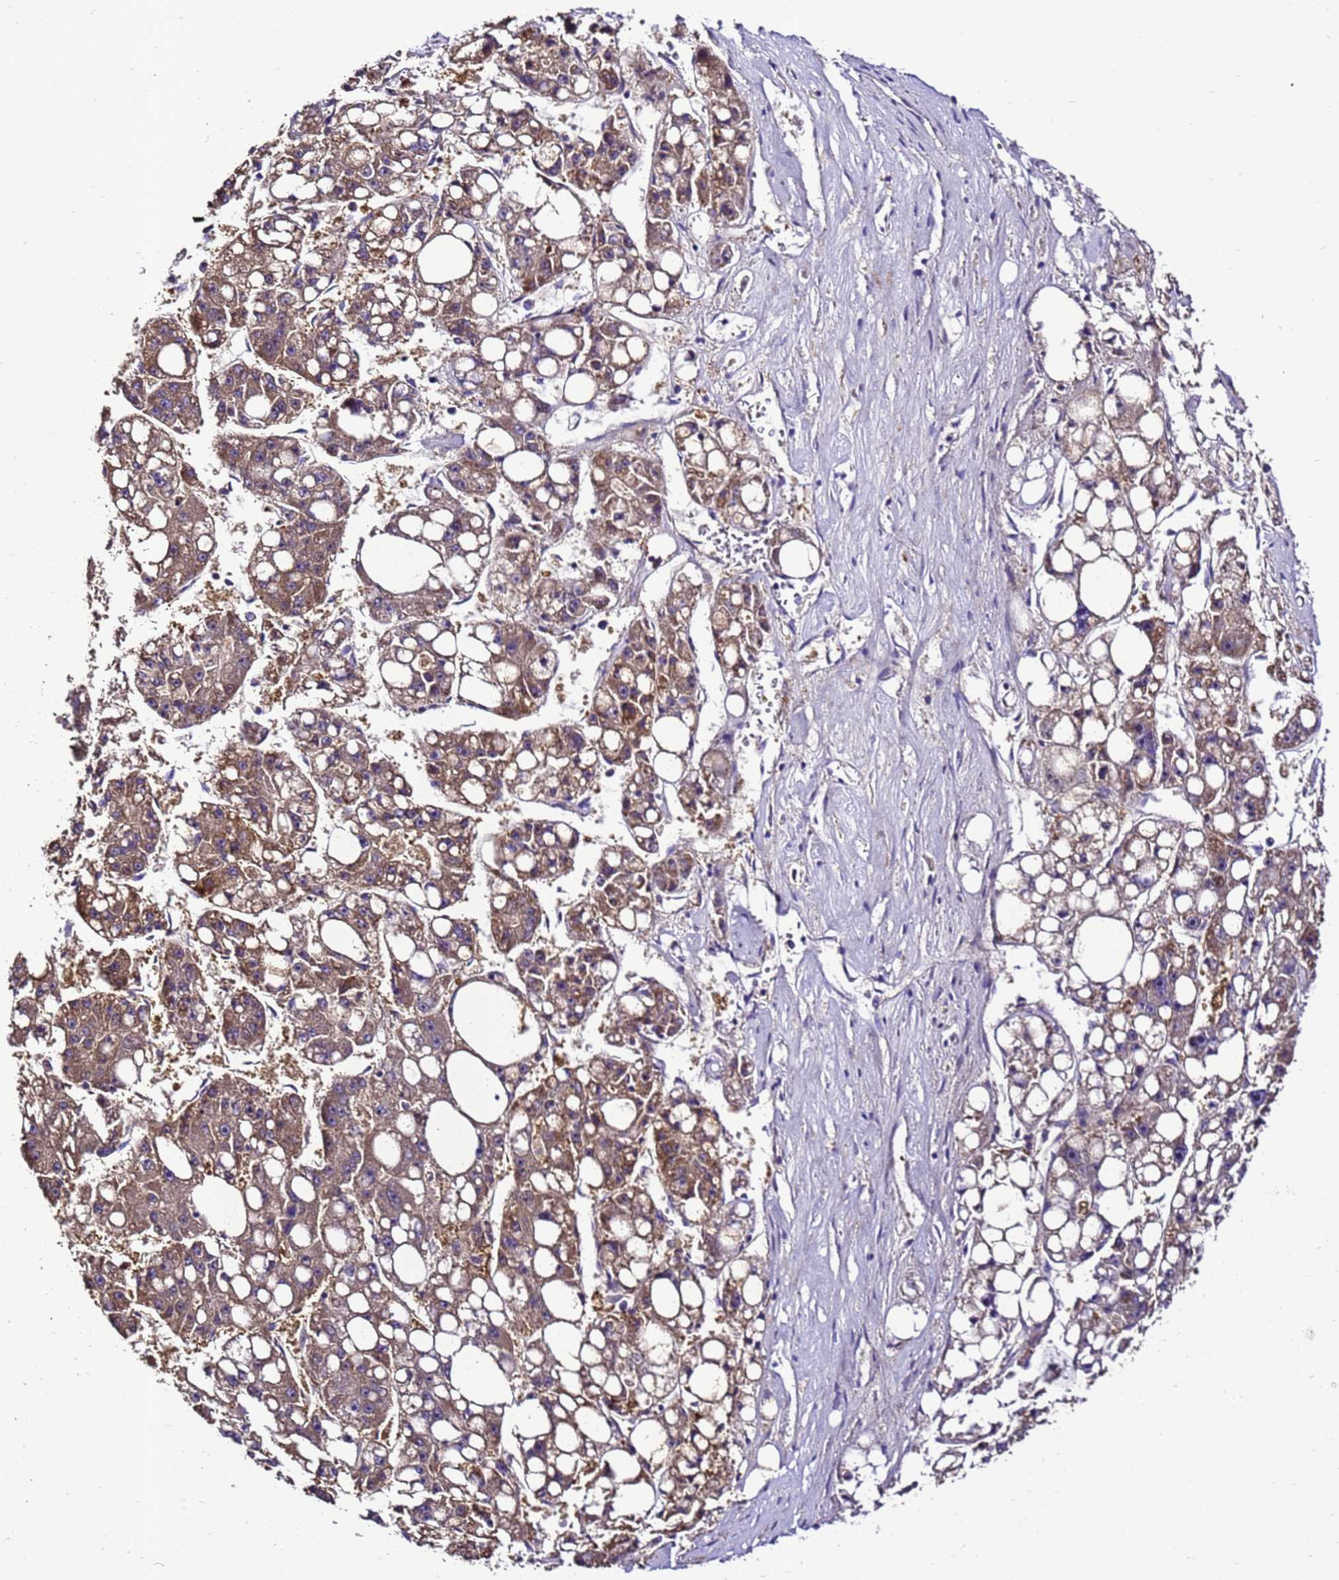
{"staining": {"intensity": "moderate", "quantity": ">75%", "location": "cytoplasmic/membranous"}, "tissue": "liver cancer", "cell_type": "Tumor cells", "image_type": "cancer", "snomed": [{"axis": "morphology", "description": "Carcinoma, Hepatocellular, NOS"}, {"axis": "topography", "description": "Liver"}], "caption": "Hepatocellular carcinoma (liver) stained for a protein (brown) exhibits moderate cytoplasmic/membranous positive staining in about >75% of tumor cells.", "gene": "ZNF417", "patient": {"sex": "female", "age": 61}}